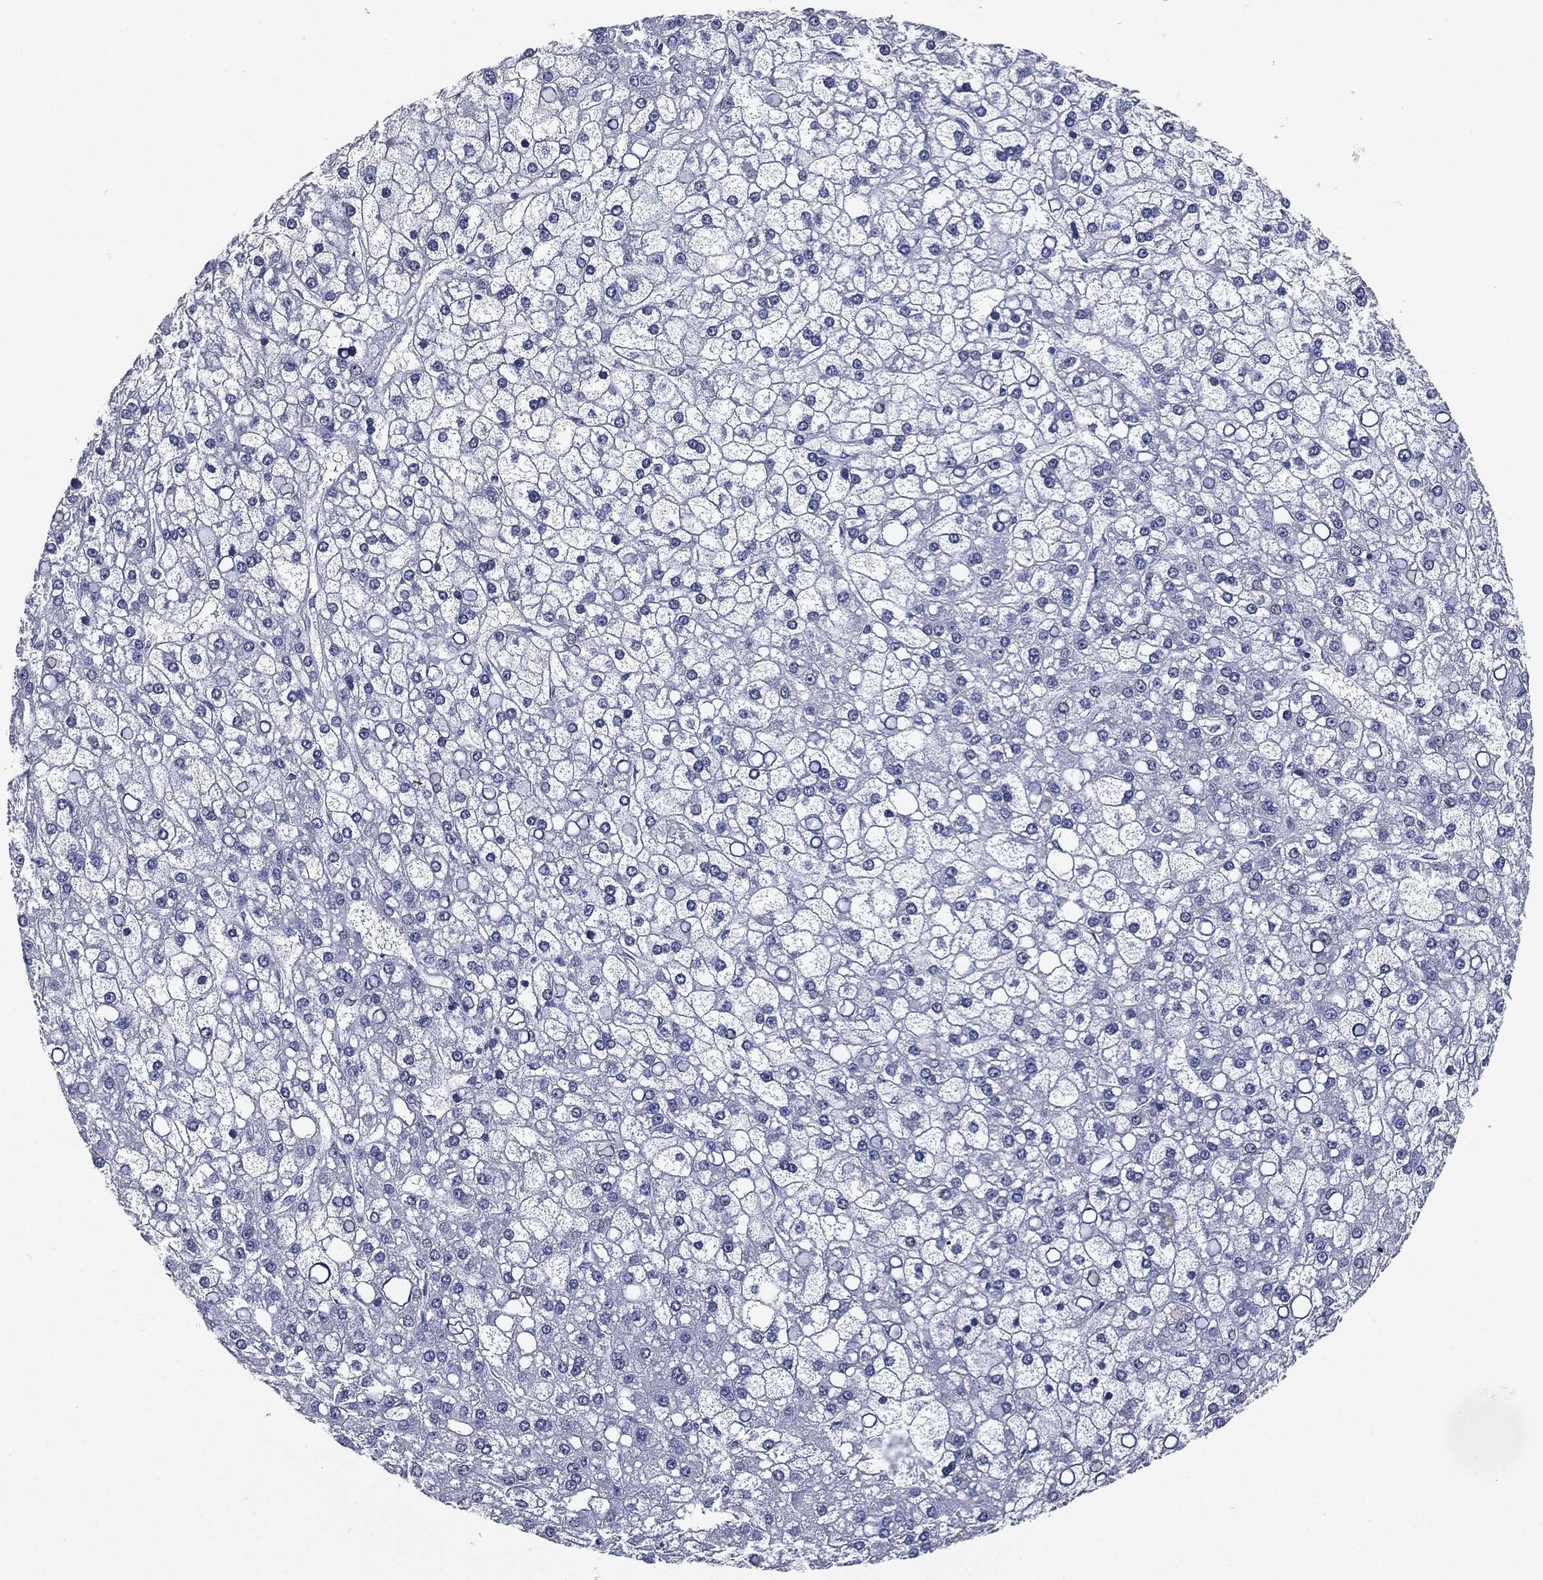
{"staining": {"intensity": "negative", "quantity": "none", "location": "none"}, "tissue": "liver cancer", "cell_type": "Tumor cells", "image_type": "cancer", "snomed": [{"axis": "morphology", "description": "Carcinoma, Hepatocellular, NOS"}, {"axis": "topography", "description": "Liver"}], "caption": "Immunohistochemical staining of hepatocellular carcinoma (liver) exhibits no significant staining in tumor cells.", "gene": "SIGLEC7", "patient": {"sex": "male", "age": 67}}